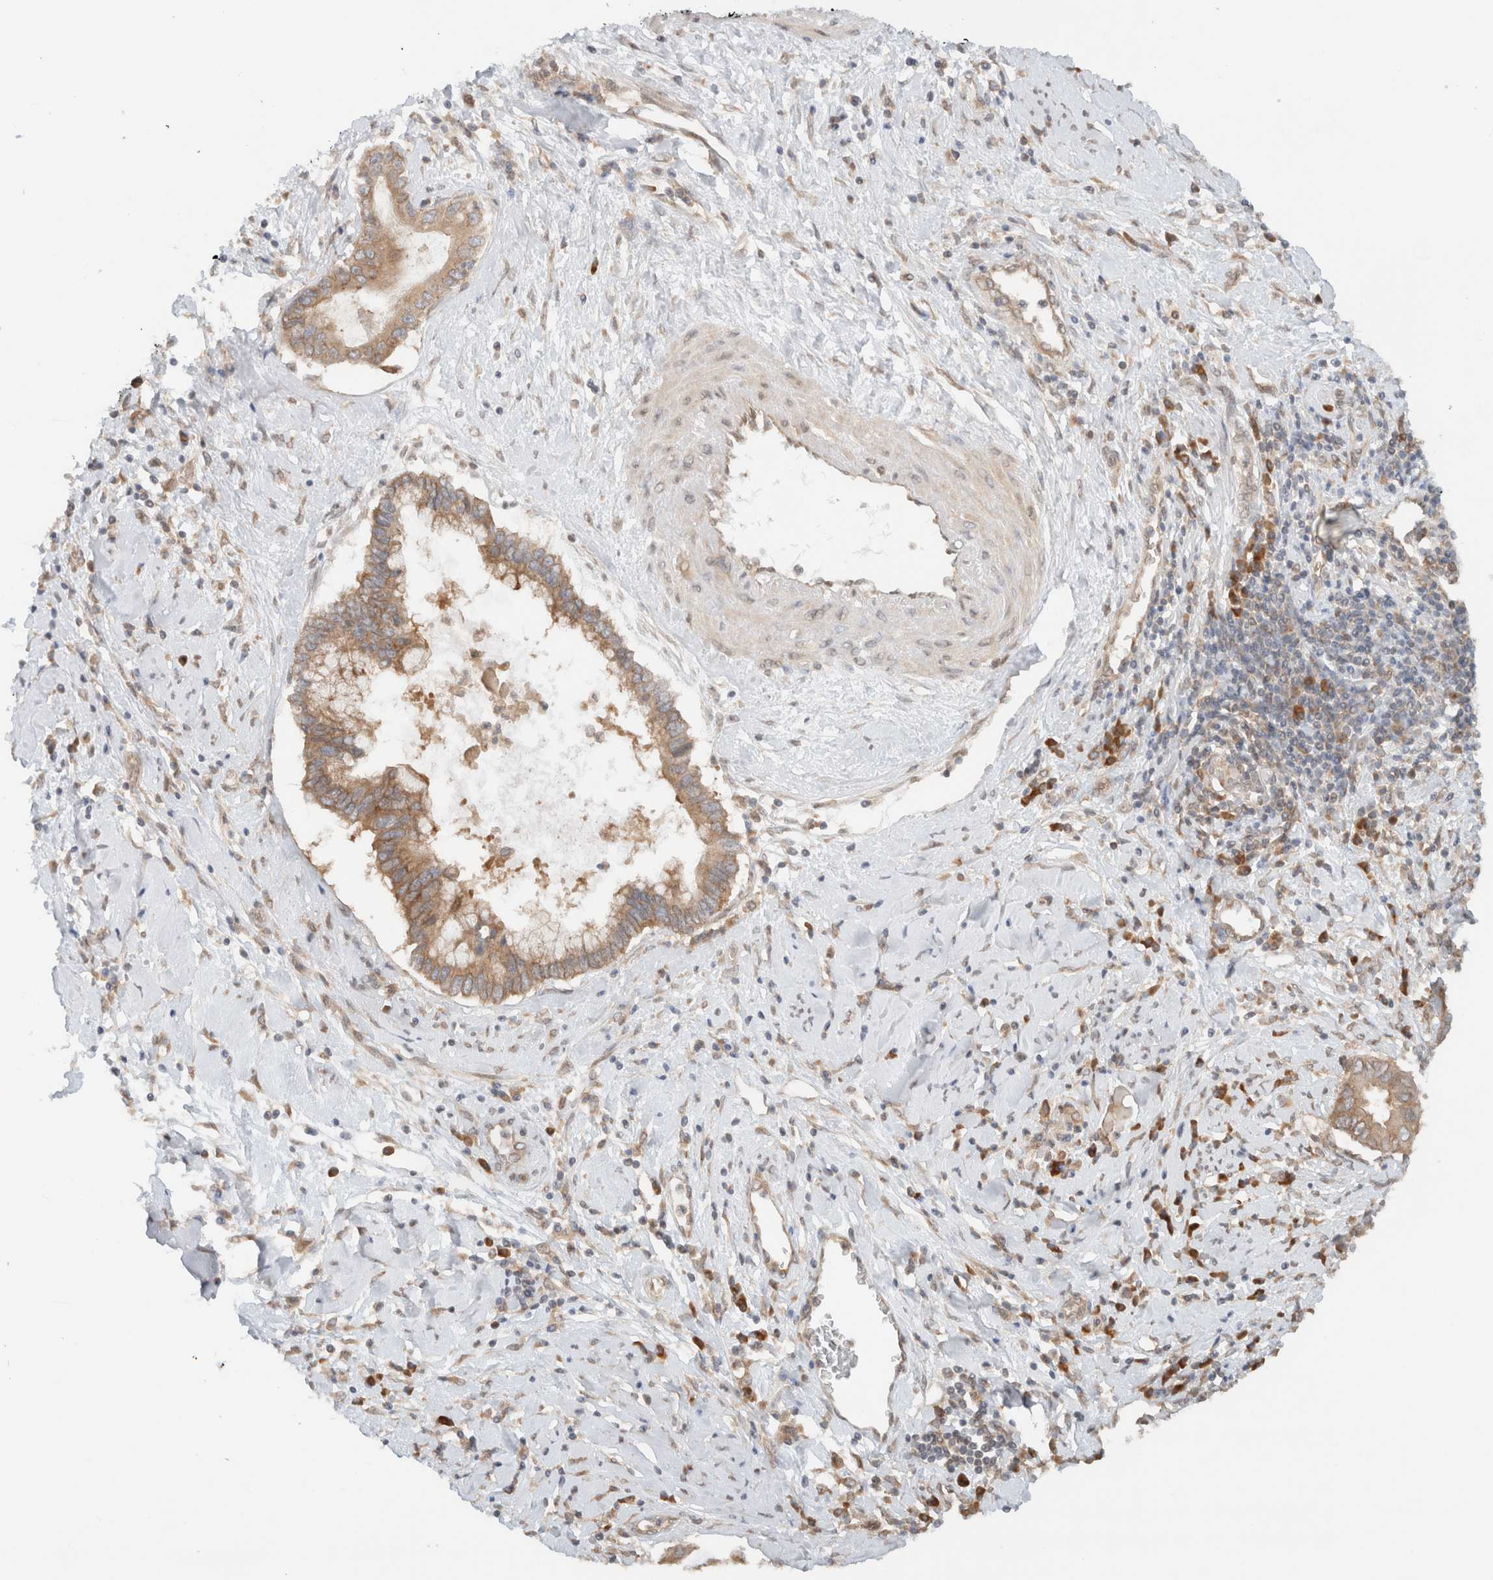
{"staining": {"intensity": "moderate", "quantity": ">75%", "location": "cytoplasmic/membranous"}, "tissue": "cervical cancer", "cell_type": "Tumor cells", "image_type": "cancer", "snomed": [{"axis": "morphology", "description": "Adenocarcinoma, NOS"}, {"axis": "topography", "description": "Cervix"}], "caption": "IHC (DAB (3,3'-diaminobenzidine)) staining of human adenocarcinoma (cervical) demonstrates moderate cytoplasmic/membranous protein staining in about >75% of tumor cells.", "gene": "ARFGEF2", "patient": {"sex": "female", "age": 44}}